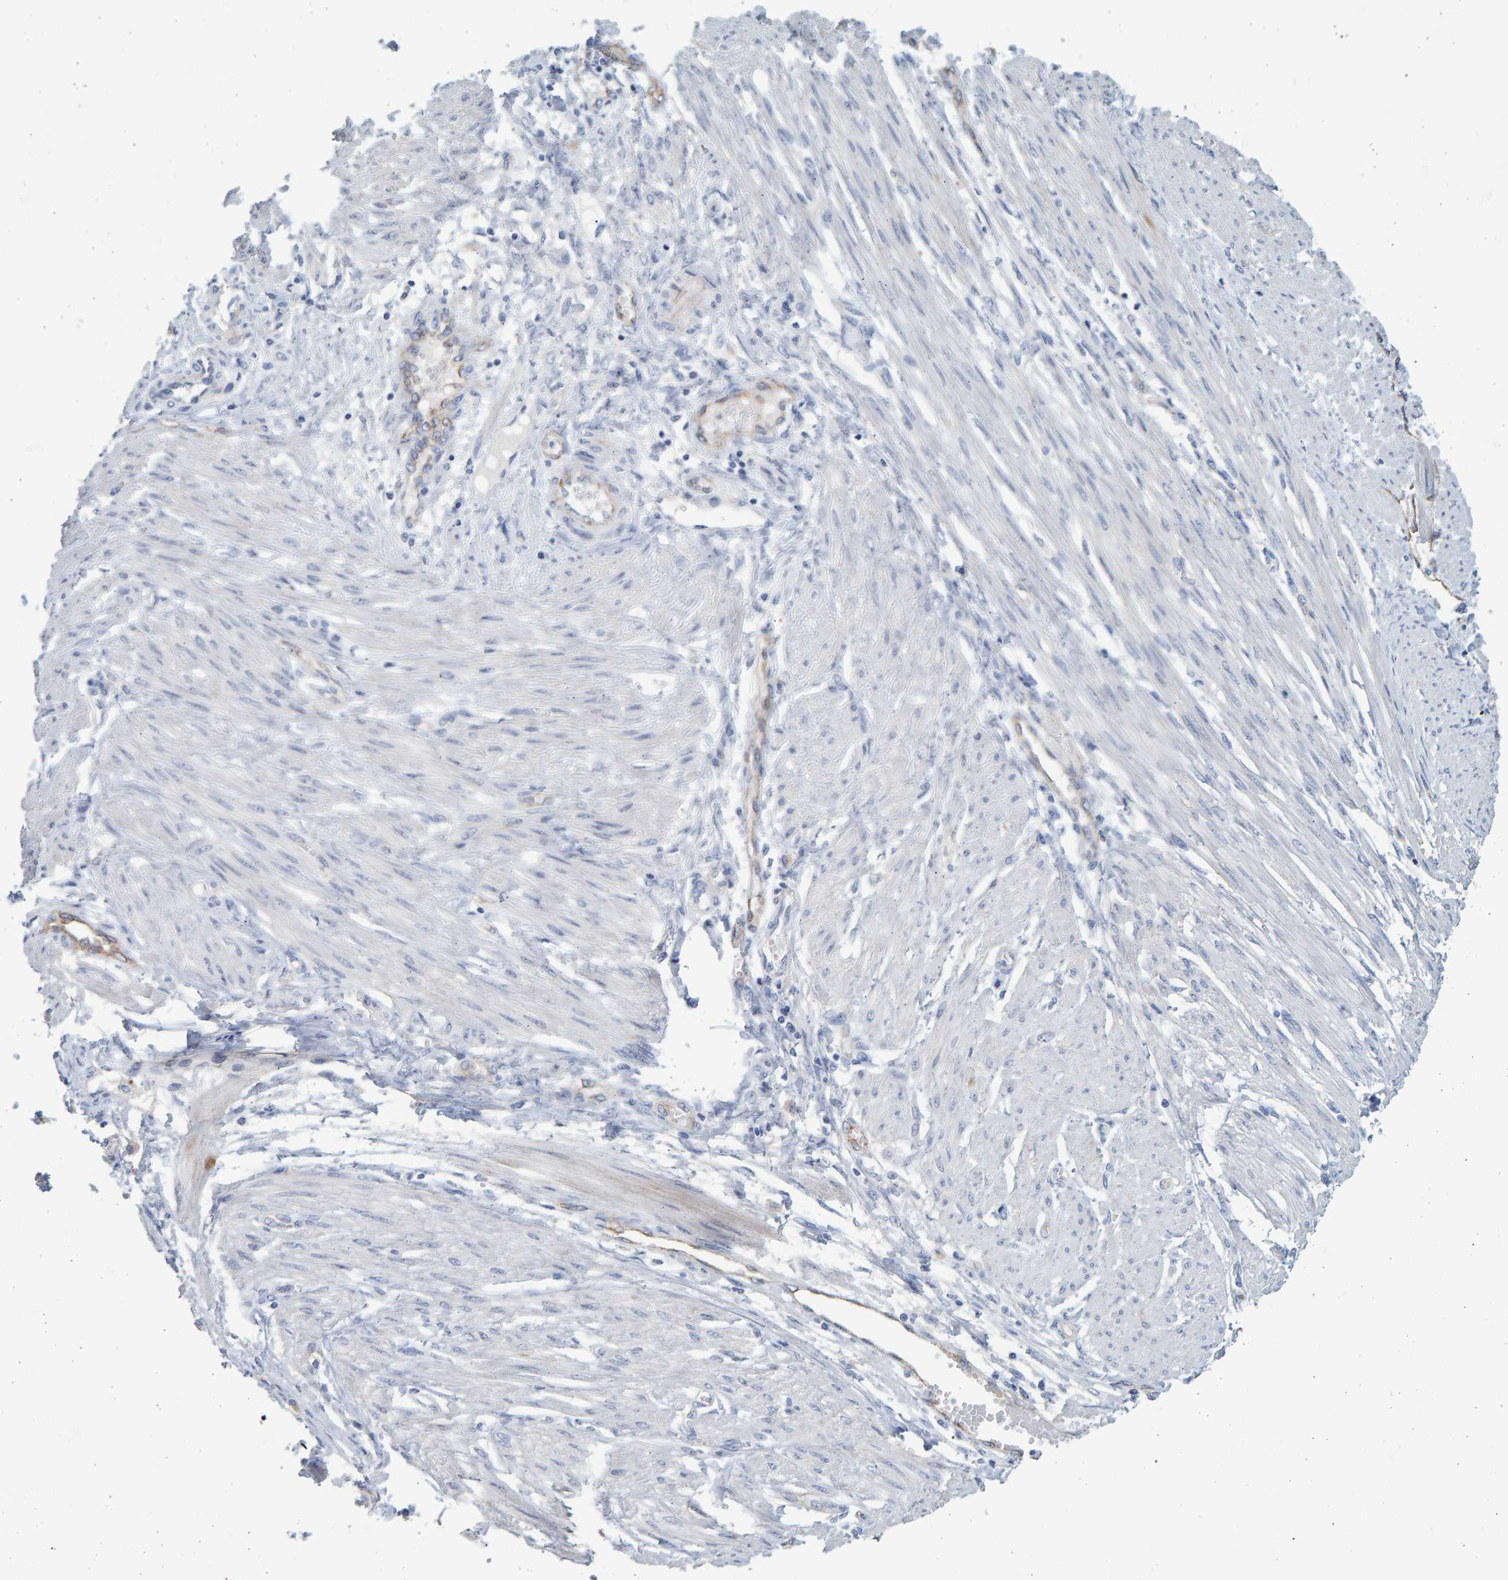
{"staining": {"intensity": "negative", "quantity": "none", "location": "none"}, "tissue": "endometrial cancer", "cell_type": "Tumor cells", "image_type": "cancer", "snomed": [{"axis": "morphology", "description": "Adenocarcinoma, NOS"}, {"axis": "topography", "description": "Endometrium"}], "caption": "Immunohistochemistry image of neoplastic tissue: human adenocarcinoma (endometrial) stained with DAB displays no significant protein positivity in tumor cells.", "gene": "SLC34A3", "patient": {"sex": "female", "age": 32}}